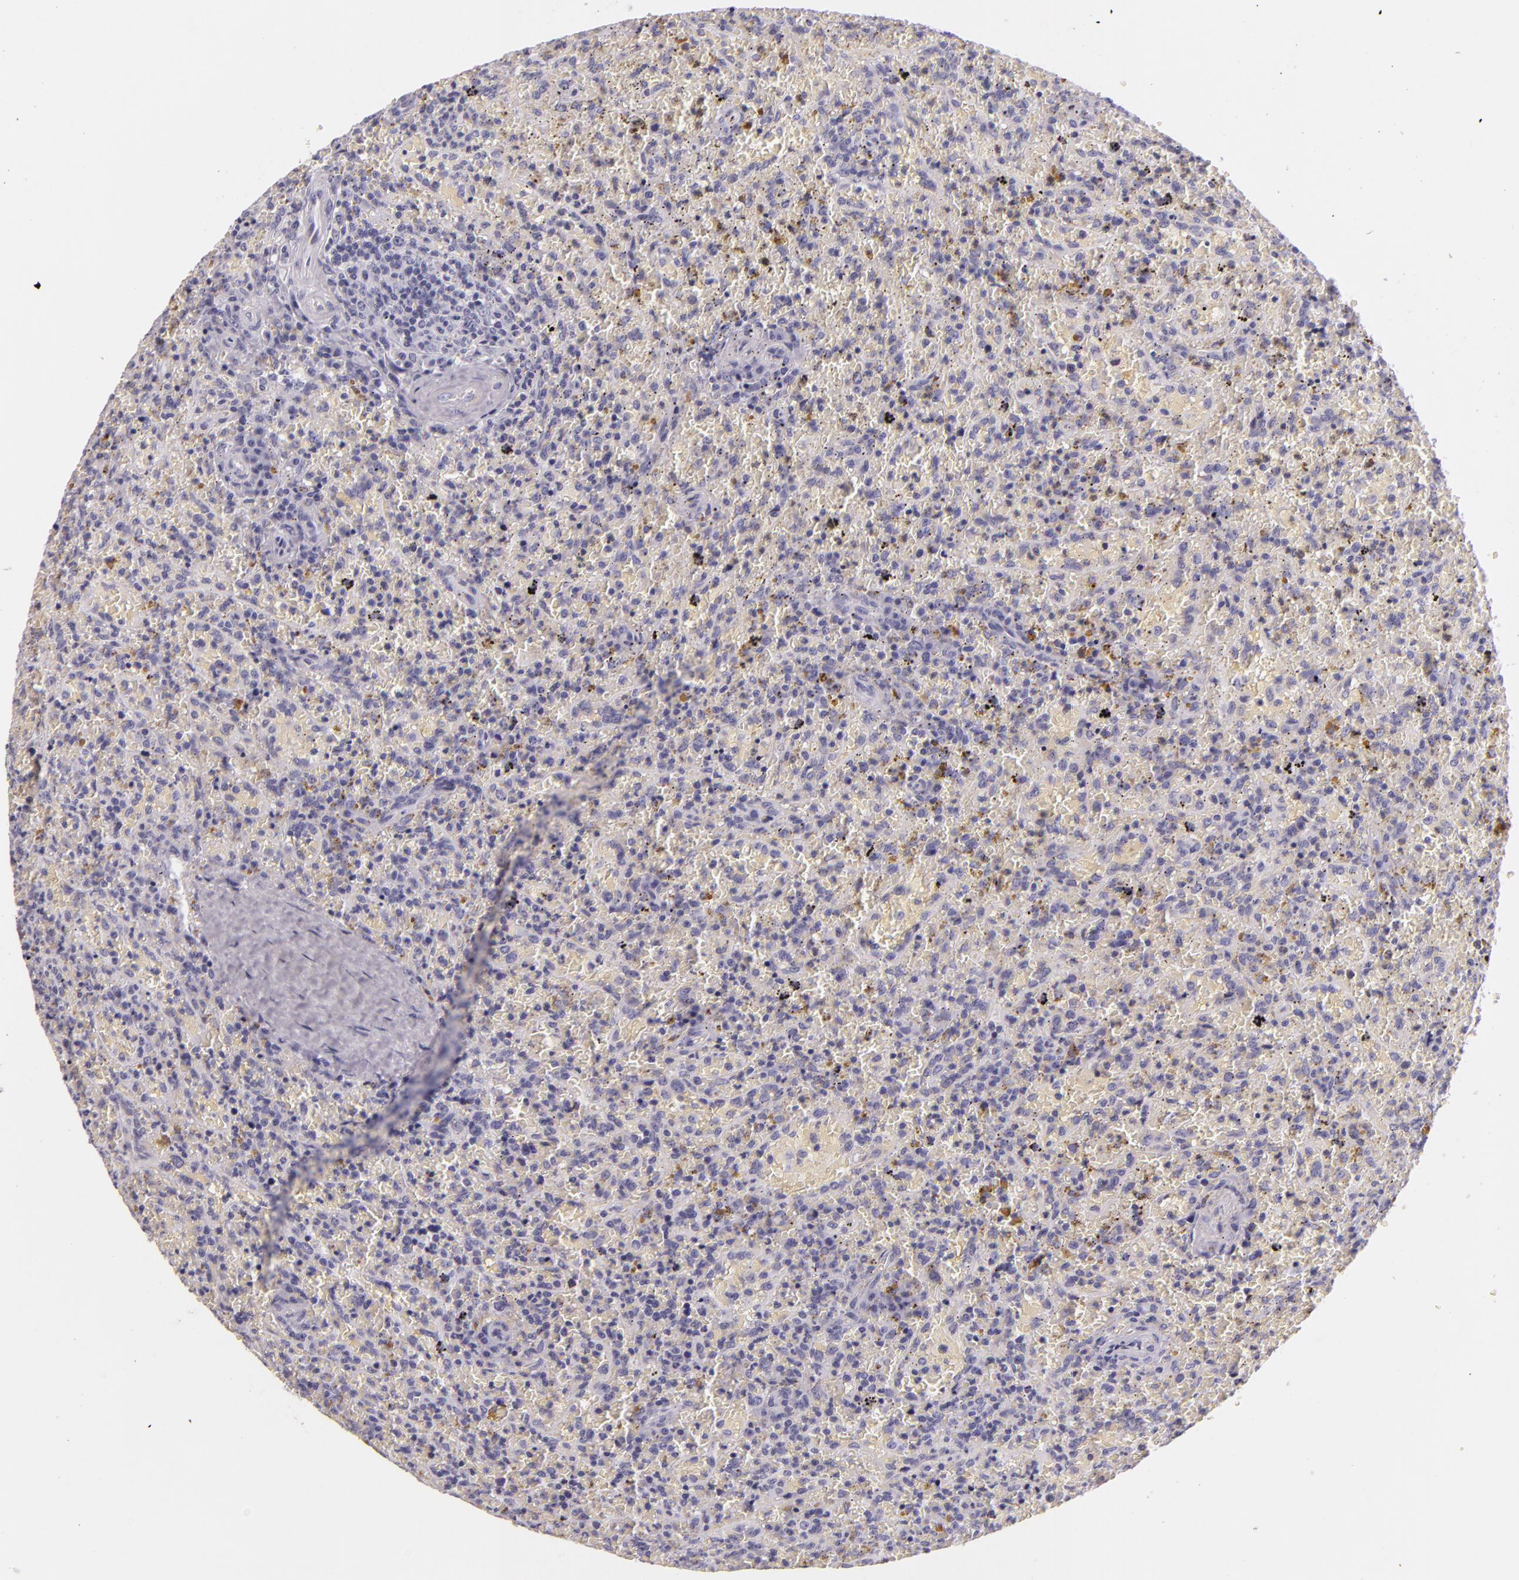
{"staining": {"intensity": "negative", "quantity": "none", "location": "none"}, "tissue": "lymphoma", "cell_type": "Tumor cells", "image_type": "cancer", "snomed": [{"axis": "morphology", "description": "Malignant lymphoma, non-Hodgkin's type, High grade"}, {"axis": "topography", "description": "Spleen"}, {"axis": "topography", "description": "Lymph node"}], "caption": "The micrograph displays no staining of tumor cells in high-grade malignant lymphoma, non-Hodgkin's type.", "gene": "DLG4", "patient": {"sex": "female", "age": 70}}